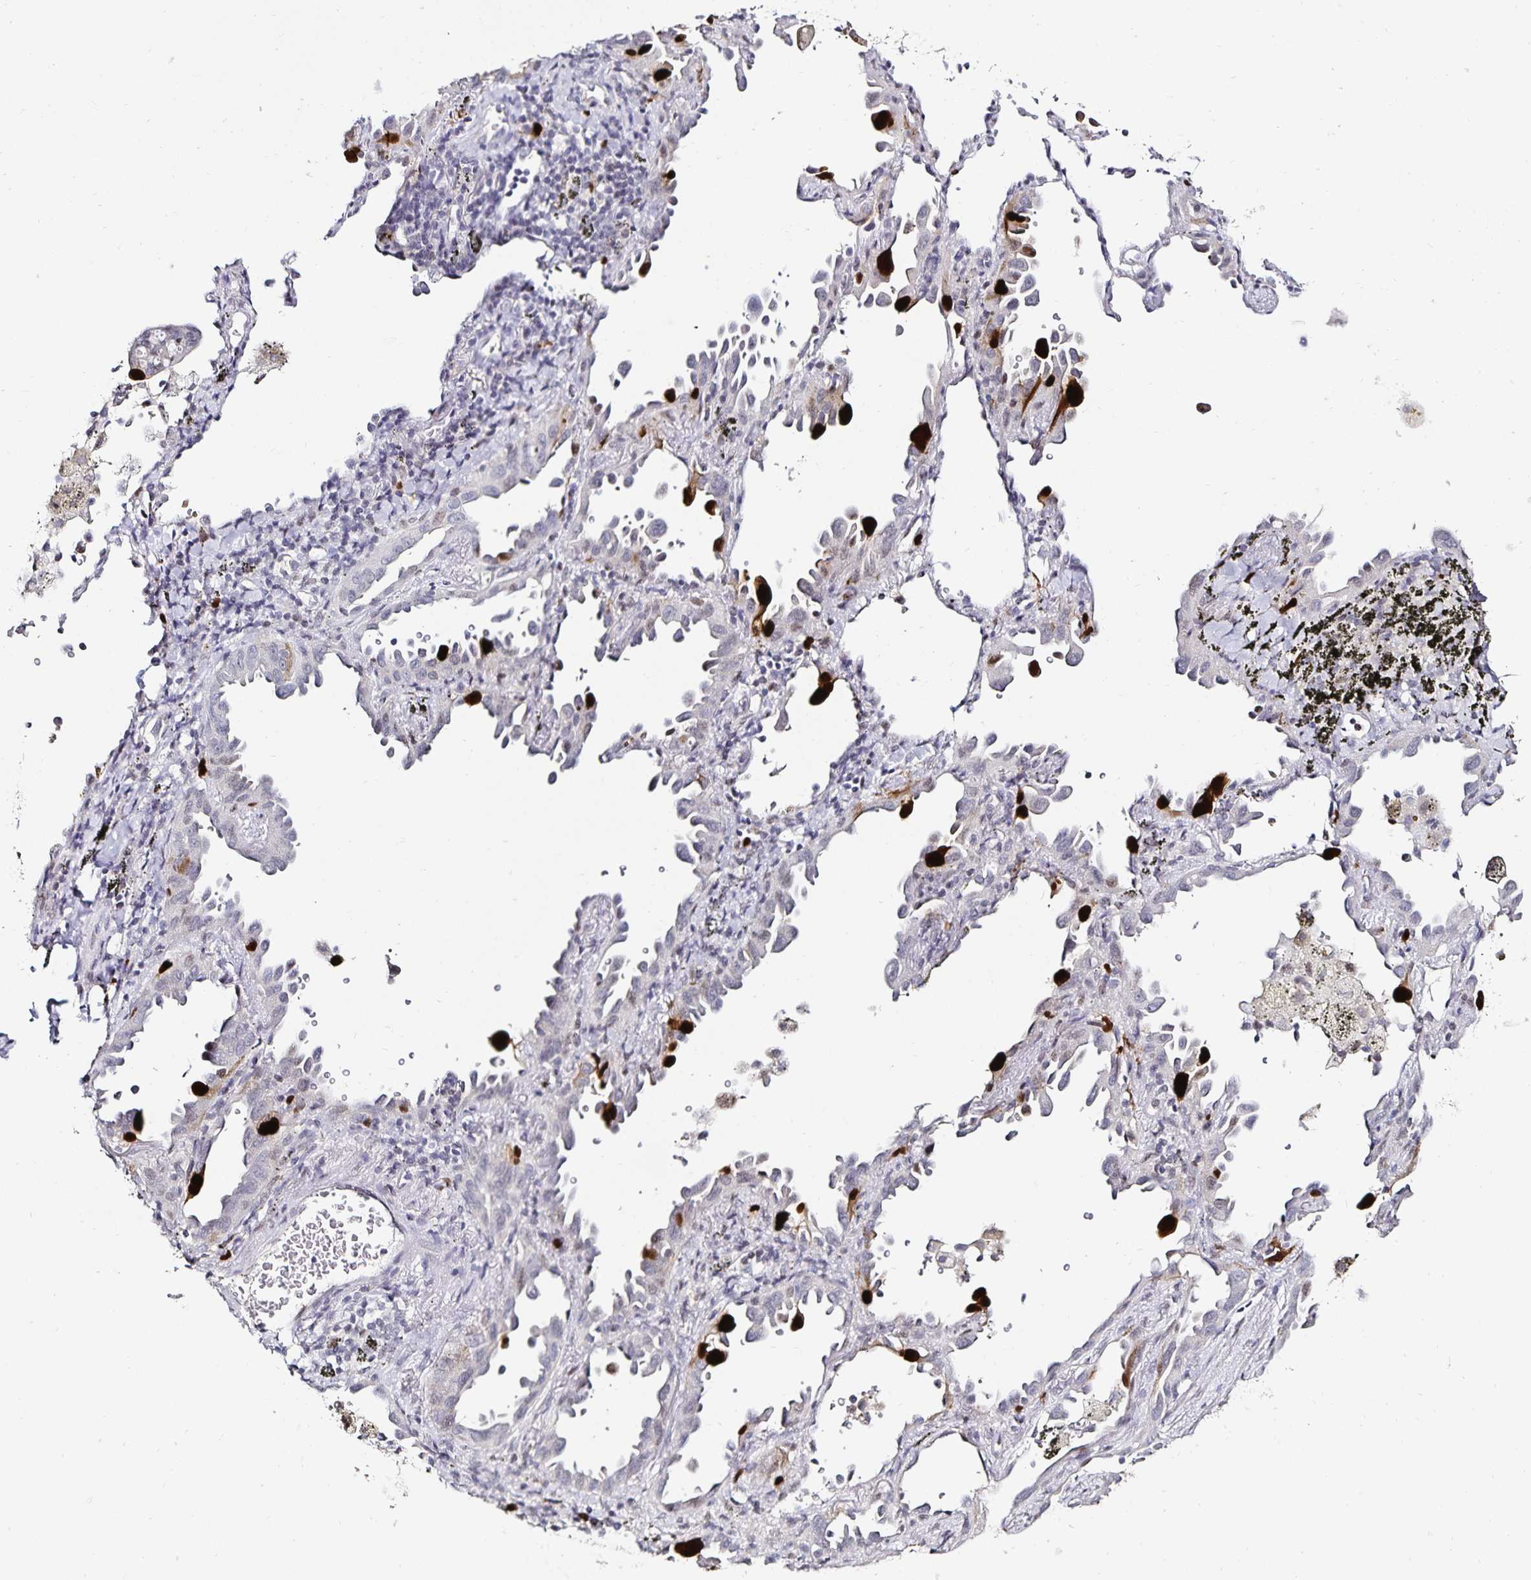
{"staining": {"intensity": "strong", "quantity": "<25%", "location": "nuclear"}, "tissue": "lung cancer", "cell_type": "Tumor cells", "image_type": "cancer", "snomed": [{"axis": "morphology", "description": "Adenocarcinoma, NOS"}, {"axis": "topography", "description": "Lung"}], "caption": "Protein staining shows strong nuclear staining in about <25% of tumor cells in adenocarcinoma (lung). (DAB = brown stain, brightfield microscopy at high magnification).", "gene": "ANLN", "patient": {"sex": "male", "age": 68}}